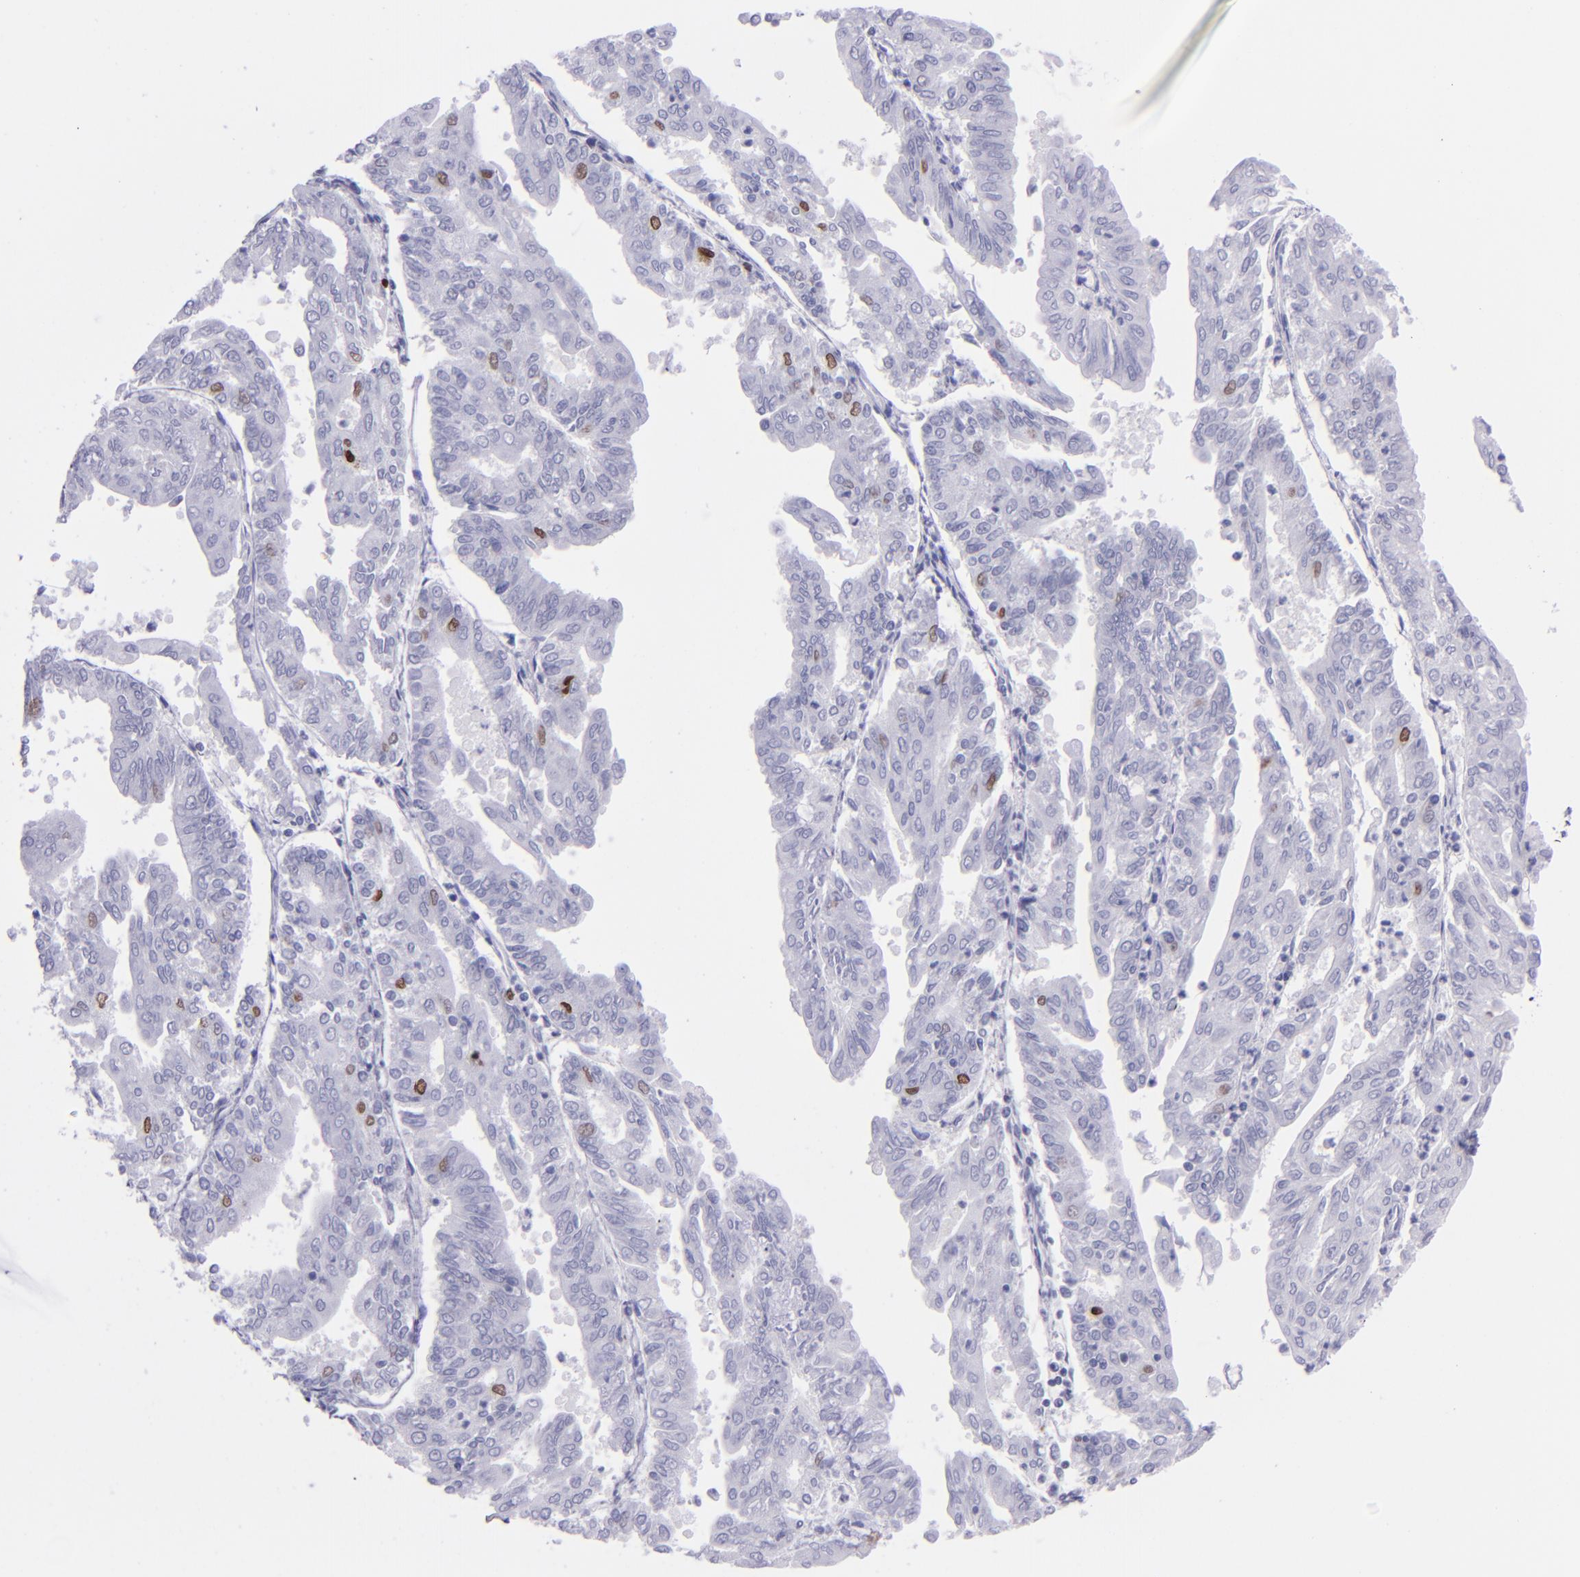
{"staining": {"intensity": "strong", "quantity": "<25%", "location": "nuclear"}, "tissue": "endometrial cancer", "cell_type": "Tumor cells", "image_type": "cancer", "snomed": [{"axis": "morphology", "description": "Adenocarcinoma, NOS"}, {"axis": "topography", "description": "Endometrium"}], "caption": "An immunohistochemistry (IHC) photomicrograph of neoplastic tissue is shown. Protein staining in brown highlights strong nuclear positivity in adenocarcinoma (endometrial) within tumor cells. (Stains: DAB in brown, nuclei in blue, Microscopy: brightfield microscopy at high magnification).", "gene": "TOP2A", "patient": {"sex": "female", "age": 79}}